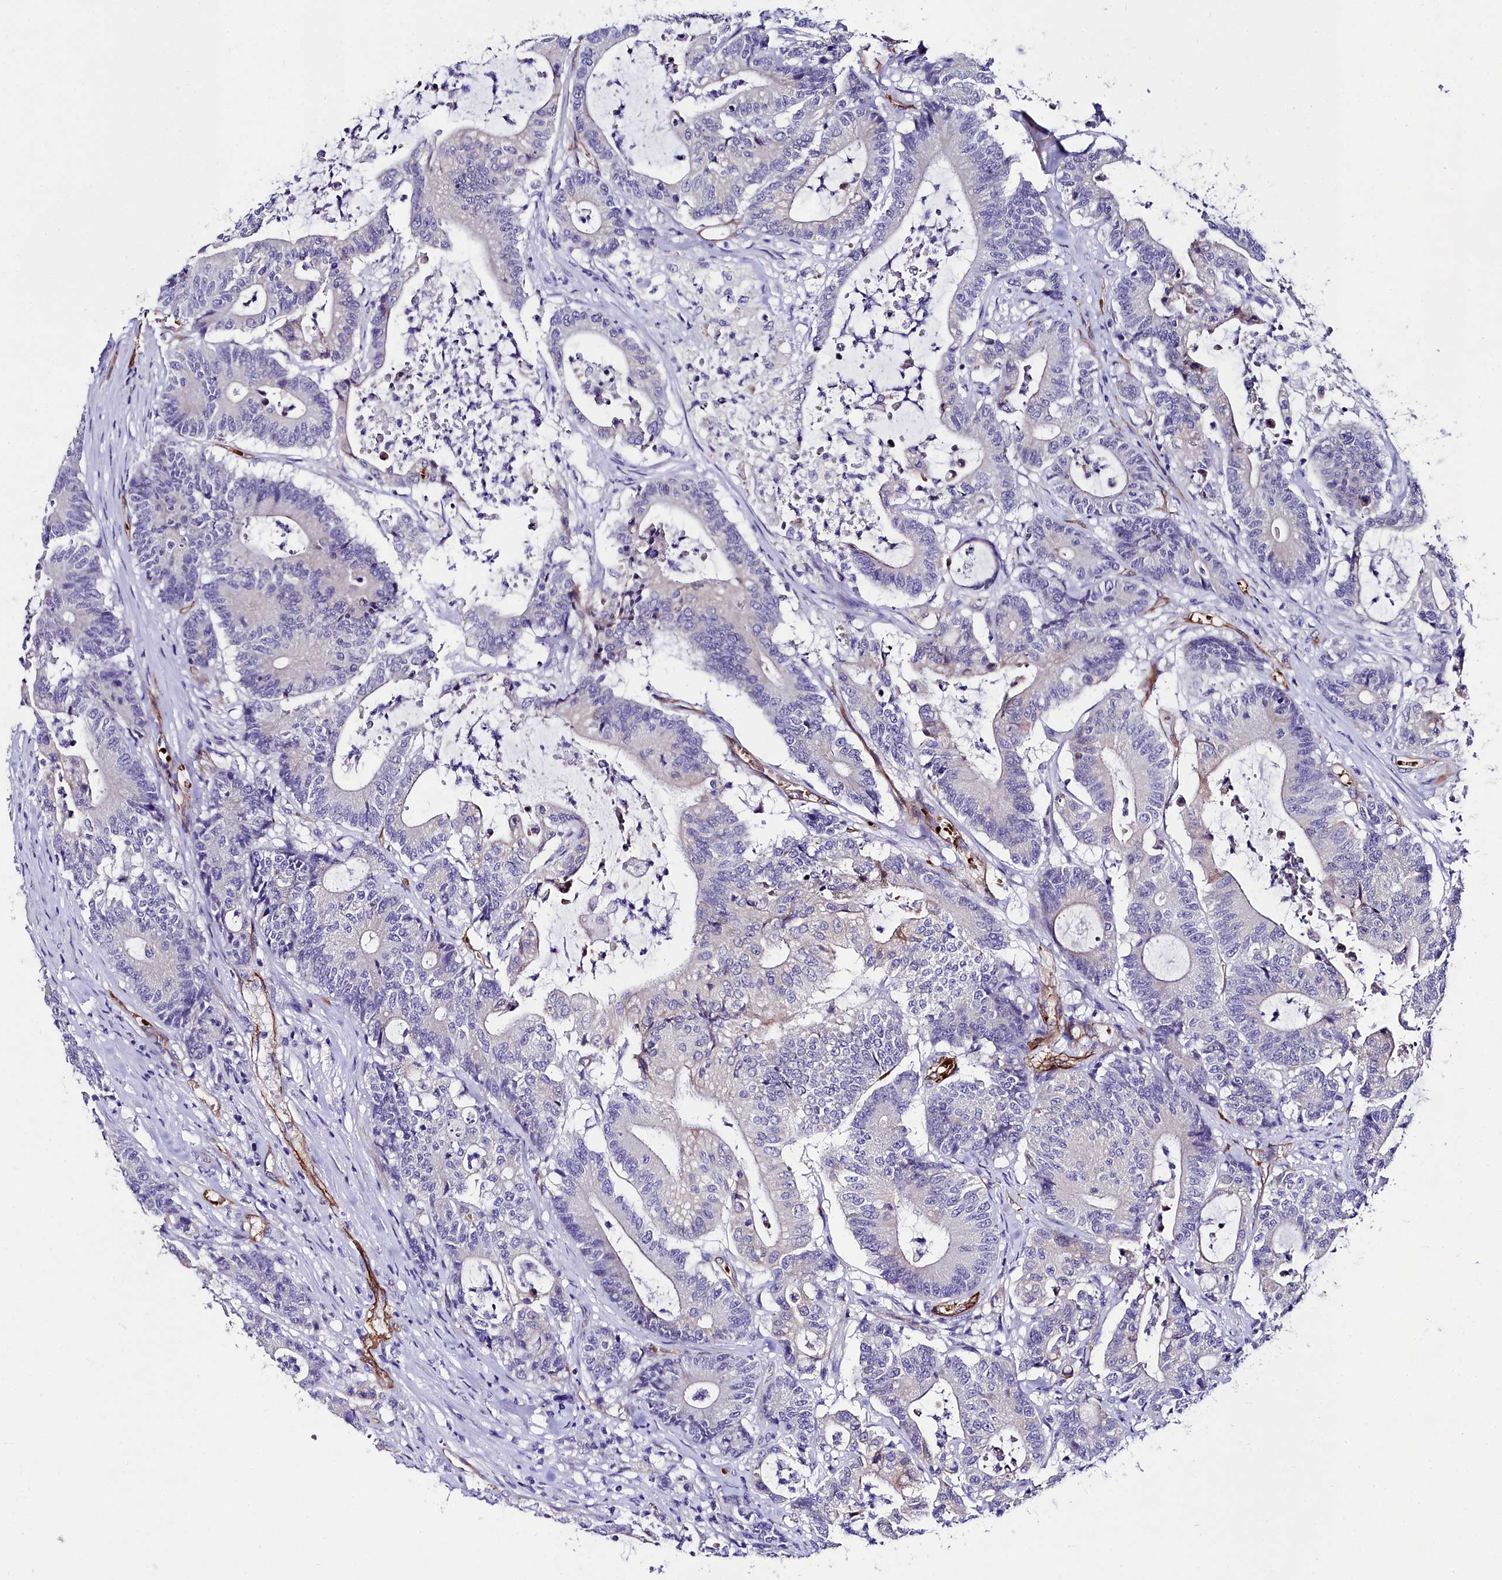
{"staining": {"intensity": "negative", "quantity": "none", "location": "none"}, "tissue": "colorectal cancer", "cell_type": "Tumor cells", "image_type": "cancer", "snomed": [{"axis": "morphology", "description": "Adenocarcinoma, NOS"}, {"axis": "topography", "description": "Colon"}], "caption": "Human colorectal cancer (adenocarcinoma) stained for a protein using immunohistochemistry shows no expression in tumor cells.", "gene": "CYP4F11", "patient": {"sex": "female", "age": 84}}